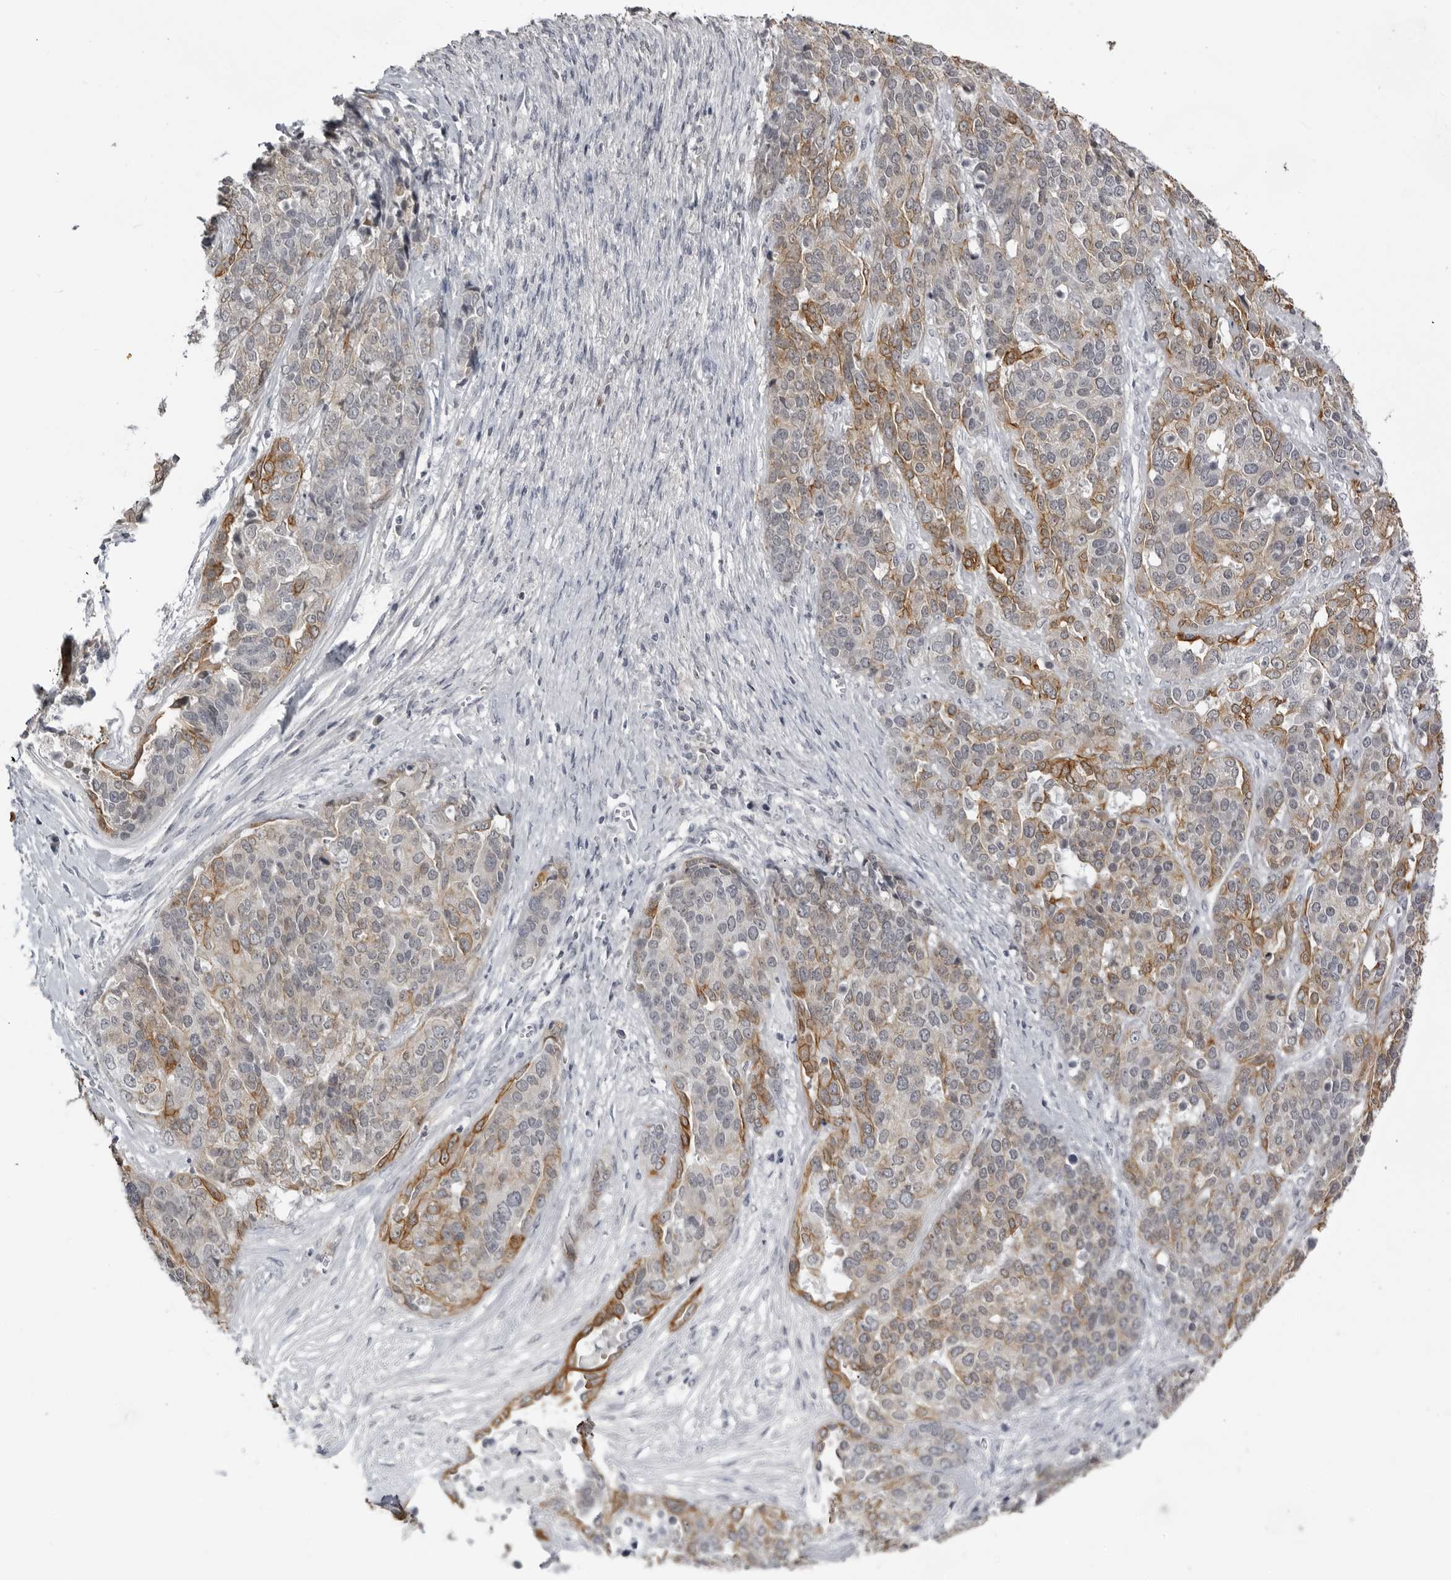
{"staining": {"intensity": "moderate", "quantity": "<25%", "location": "cytoplasmic/membranous"}, "tissue": "ovarian cancer", "cell_type": "Tumor cells", "image_type": "cancer", "snomed": [{"axis": "morphology", "description": "Cystadenocarcinoma, serous, NOS"}, {"axis": "topography", "description": "Ovary"}], "caption": "This photomicrograph displays IHC staining of human ovarian cancer (serous cystadenocarcinoma), with low moderate cytoplasmic/membranous positivity in approximately <25% of tumor cells.", "gene": "SERPINF2", "patient": {"sex": "female", "age": 44}}